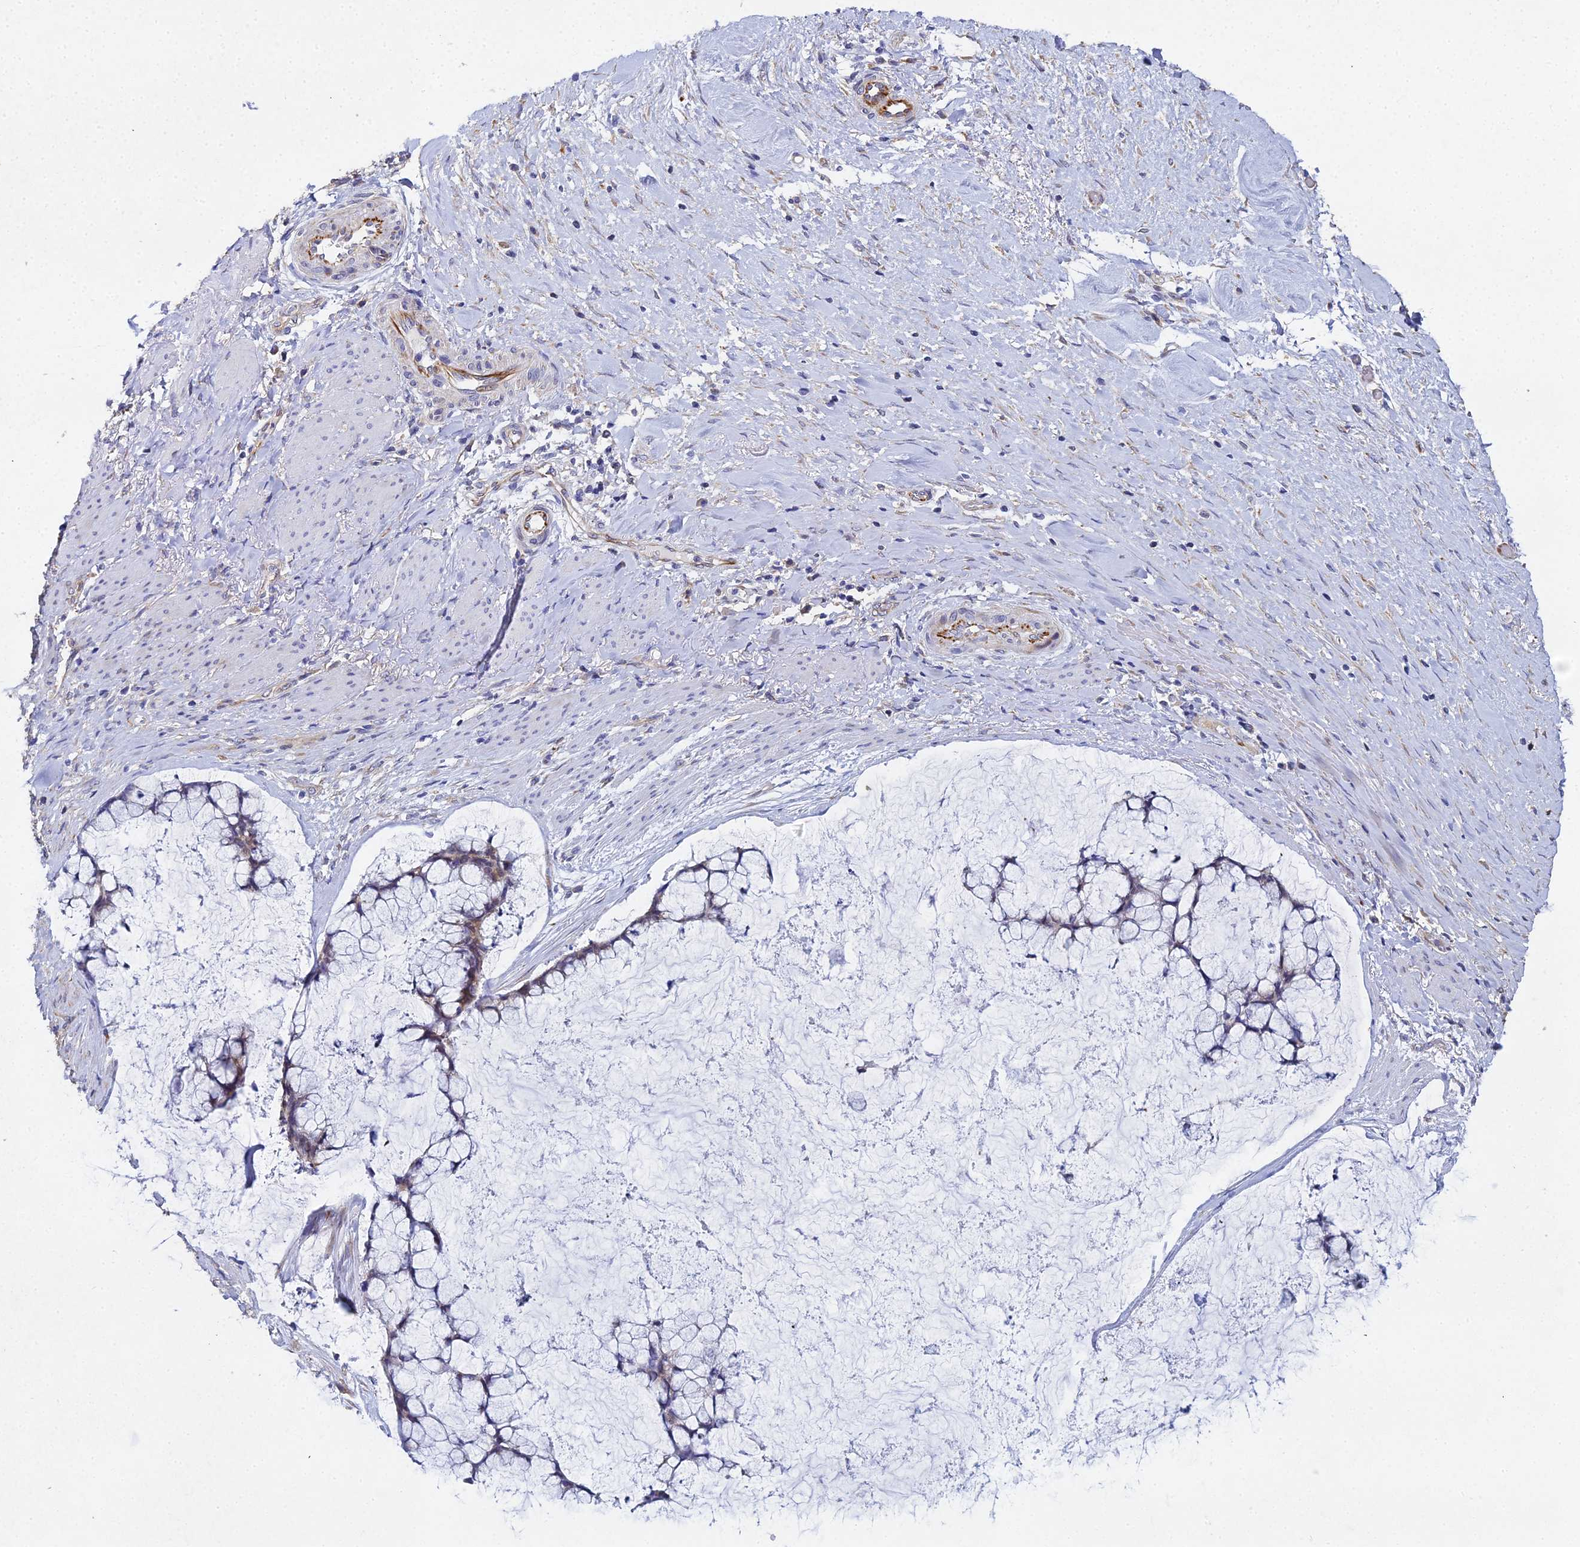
{"staining": {"intensity": "moderate", "quantity": "<25%", "location": "cytoplasmic/membranous"}, "tissue": "ovarian cancer", "cell_type": "Tumor cells", "image_type": "cancer", "snomed": [{"axis": "morphology", "description": "Cystadenocarcinoma, mucinous, NOS"}, {"axis": "topography", "description": "Ovary"}], "caption": "The micrograph demonstrates a brown stain indicating the presence of a protein in the cytoplasmic/membranous of tumor cells in ovarian mucinous cystadenocarcinoma.", "gene": "ENSG00000268674", "patient": {"sex": "female", "age": 42}}